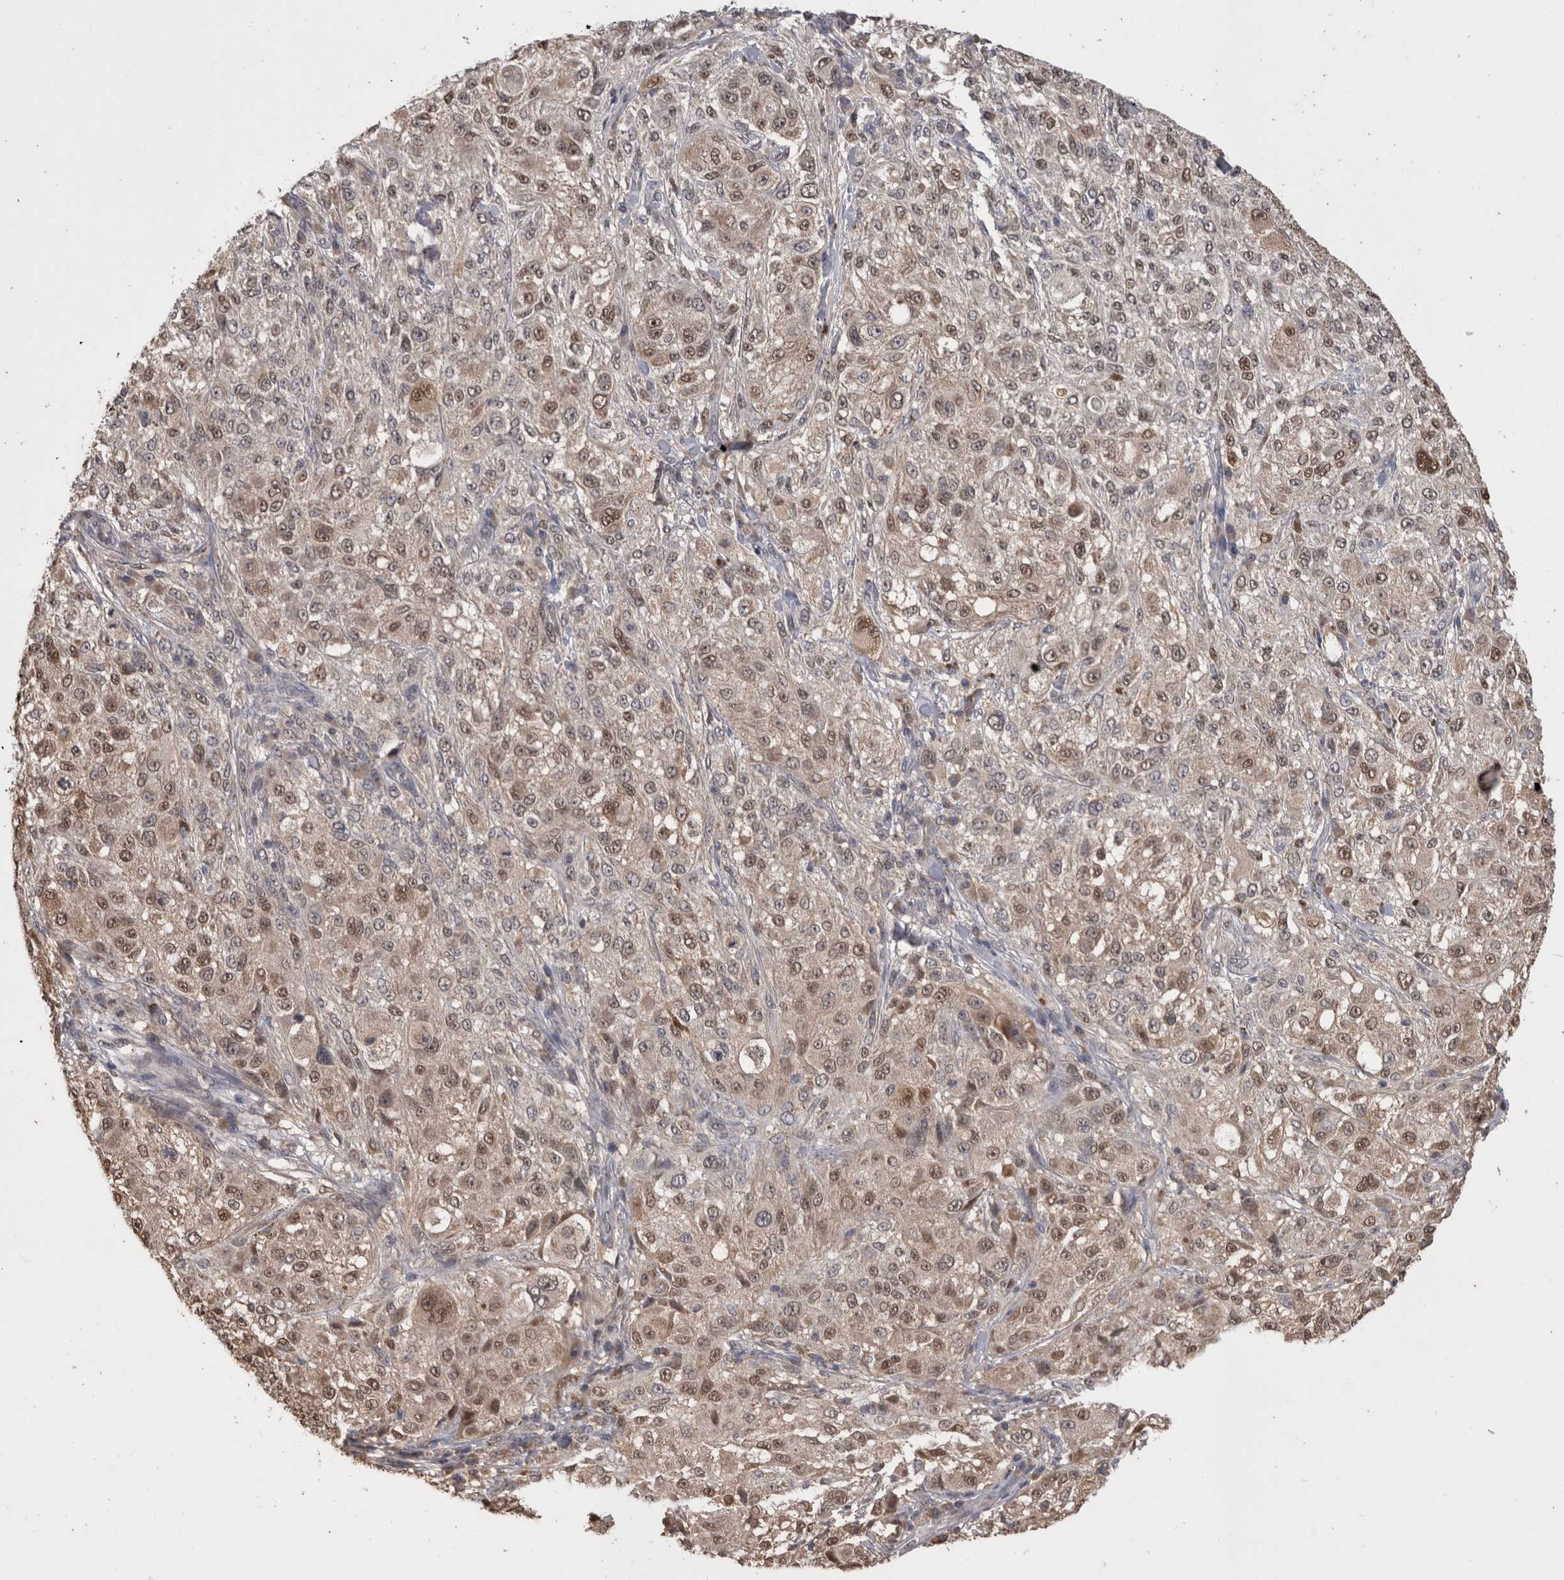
{"staining": {"intensity": "weak", "quantity": ">75%", "location": "cytoplasmic/membranous,nuclear"}, "tissue": "melanoma", "cell_type": "Tumor cells", "image_type": "cancer", "snomed": [{"axis": "morphology", "description": "Necrosis, NOS"}, {"axis": "morphology", "description": "Malignant melanoma, NOS"}, {"axis": "topography", "description": "Skin"}], "caption": "Malignant melanoma stained with IHC displays weak cytoplasmic/membranous and nuclear staining in approximately >75% of tumor cells. The staining was performed using DAB, with brown indicating positive protein expression. Nuclei are stained blue with hematoxylin.", "gene": "PREP", "patient": {"sex": "female", "age": 87}}